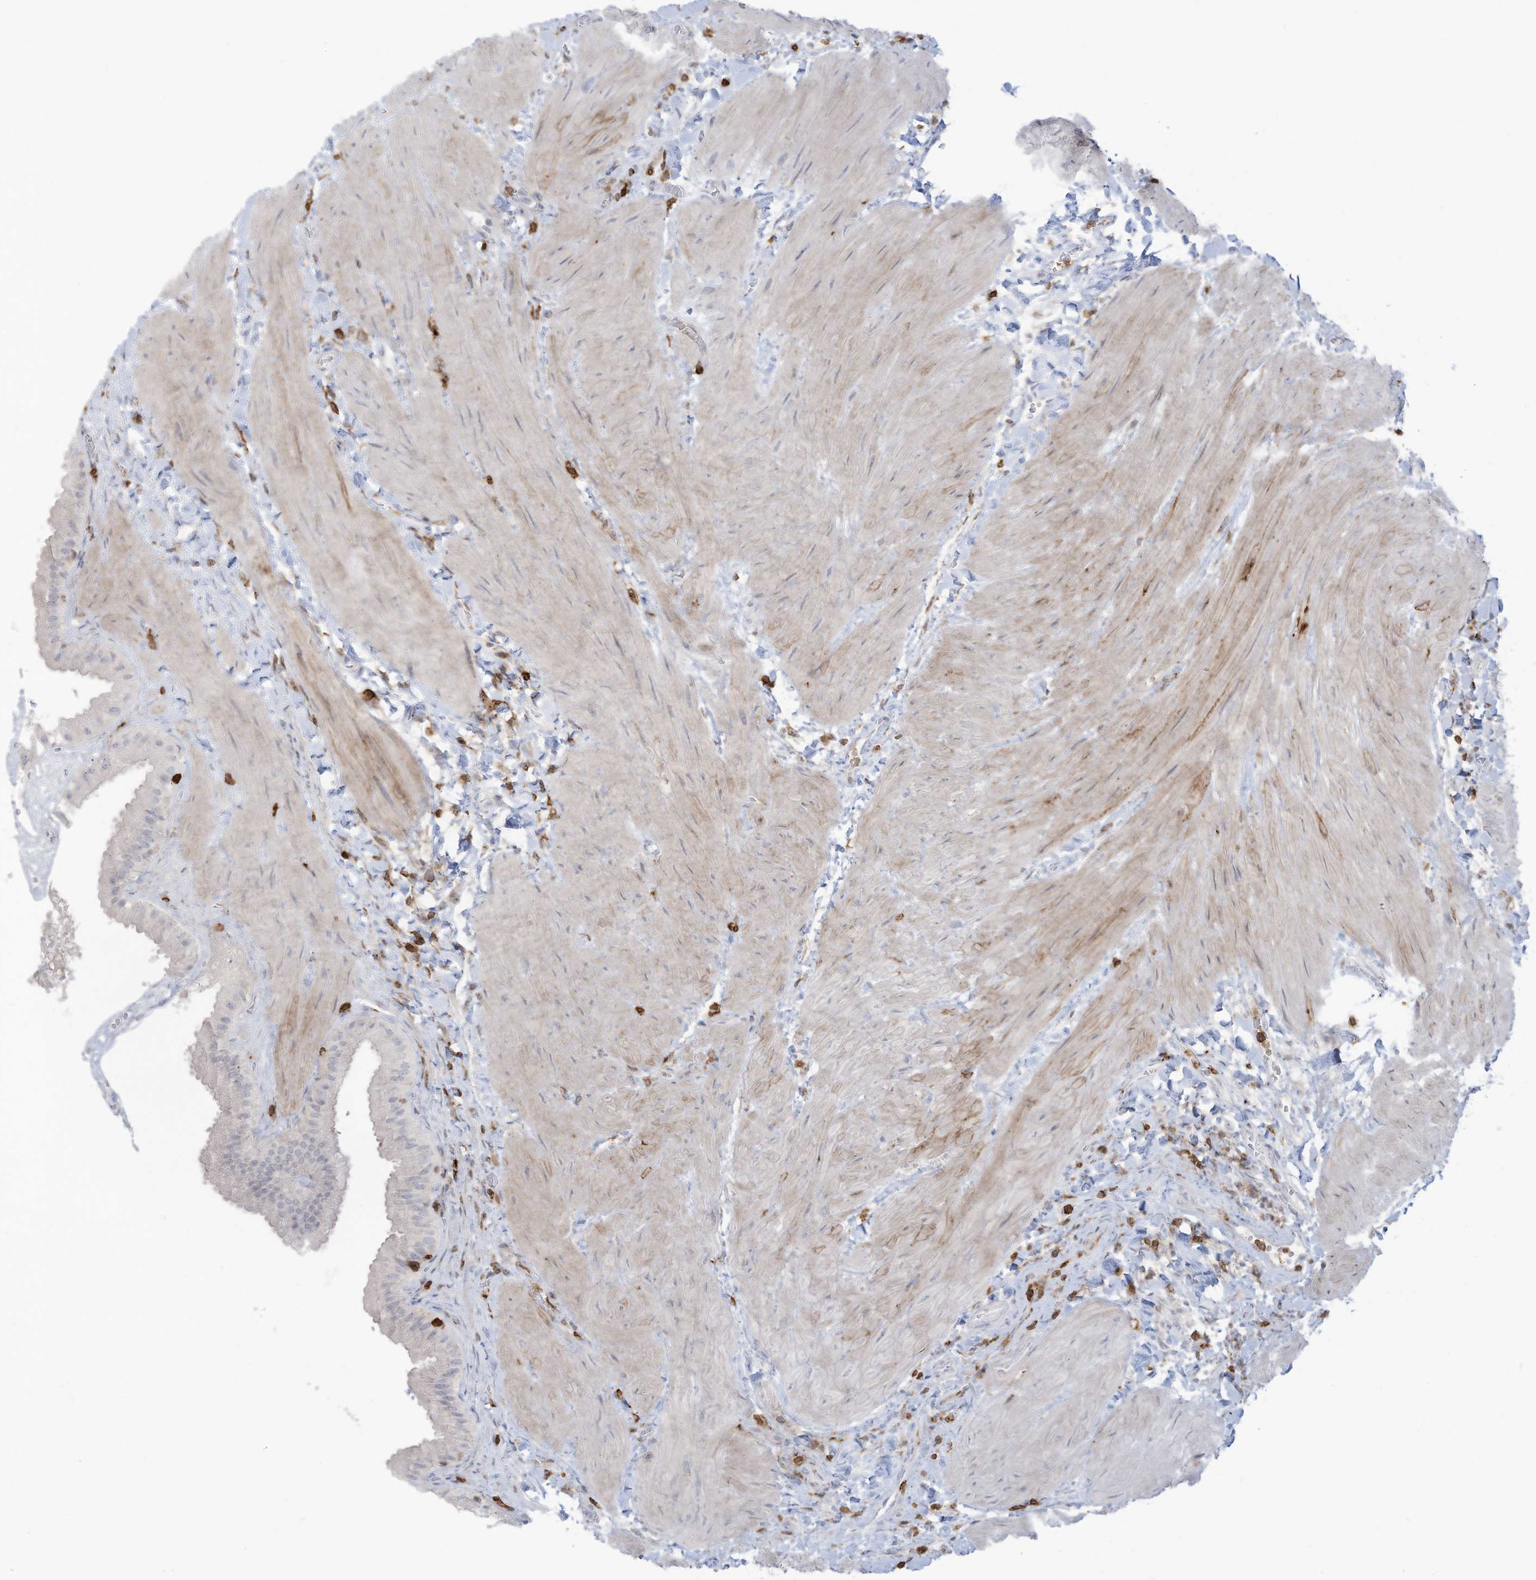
{"staining": {"intensity": "negative", "quantity": "none", "location": "none"}, "tissue": "gallbladder", "cell_type": "Glandular cells", "image_type": "normal", "snomed": [{"axis": "morphology", "description": "Normal tissue, NOS"}, {"axis": "topography", "description": "Gallbladder"}], "caption": "DAB immunohistochemical staining of normal gallbladder displays no significant expression in glandular cells. (Brightfield microscopy of DAB (3,3'-diaminobenzidine) immunohistochemistry at high magnification).", "gene": "NOTO", "patient": {"sex": "male", "age": 55}}